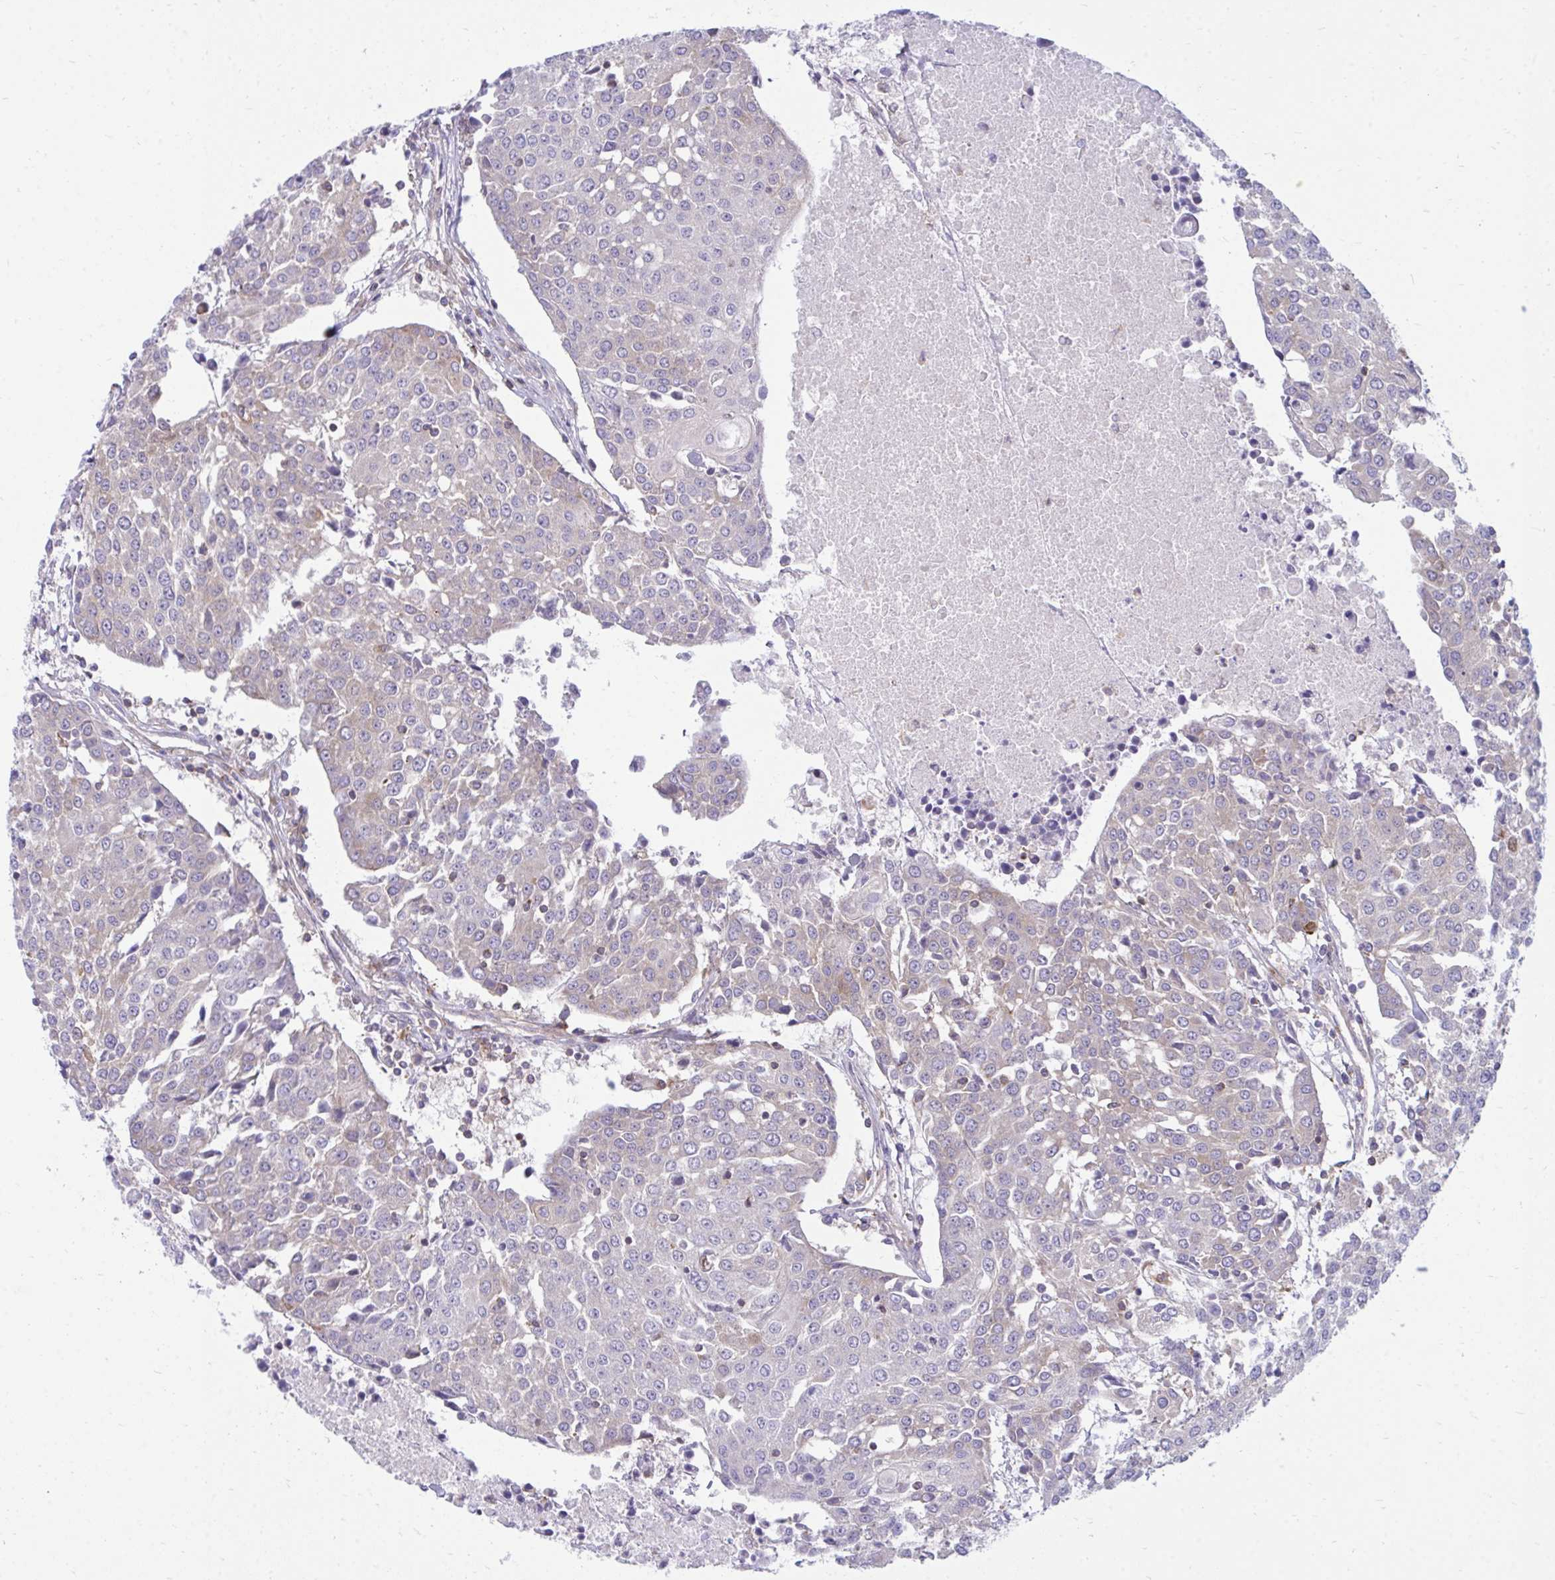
{"staining": {"intensity": "negative", "quantity": "none", "location": "none"}, "tissue": "urothelial cancer", "cell_type": "Tumor cells", "image_type": "cancer", "snomed": [{"axis": "morphology", "description": "Urothelial carcinoma, High grade"}, {"axis": "topography", "description": "Urinary bladder"}], "caption": "Immunohistochemistry histopathology image of neoplastic tissue: human high-grade urothelial carcinoma stained with DAB (3,3'-diaminobenzidine) exhibits no significant protein expression in tumor cells. (DAB IHC, high magnification).", "gene": "ASAP1", "patient": {"sex": "female", "age": 85}}